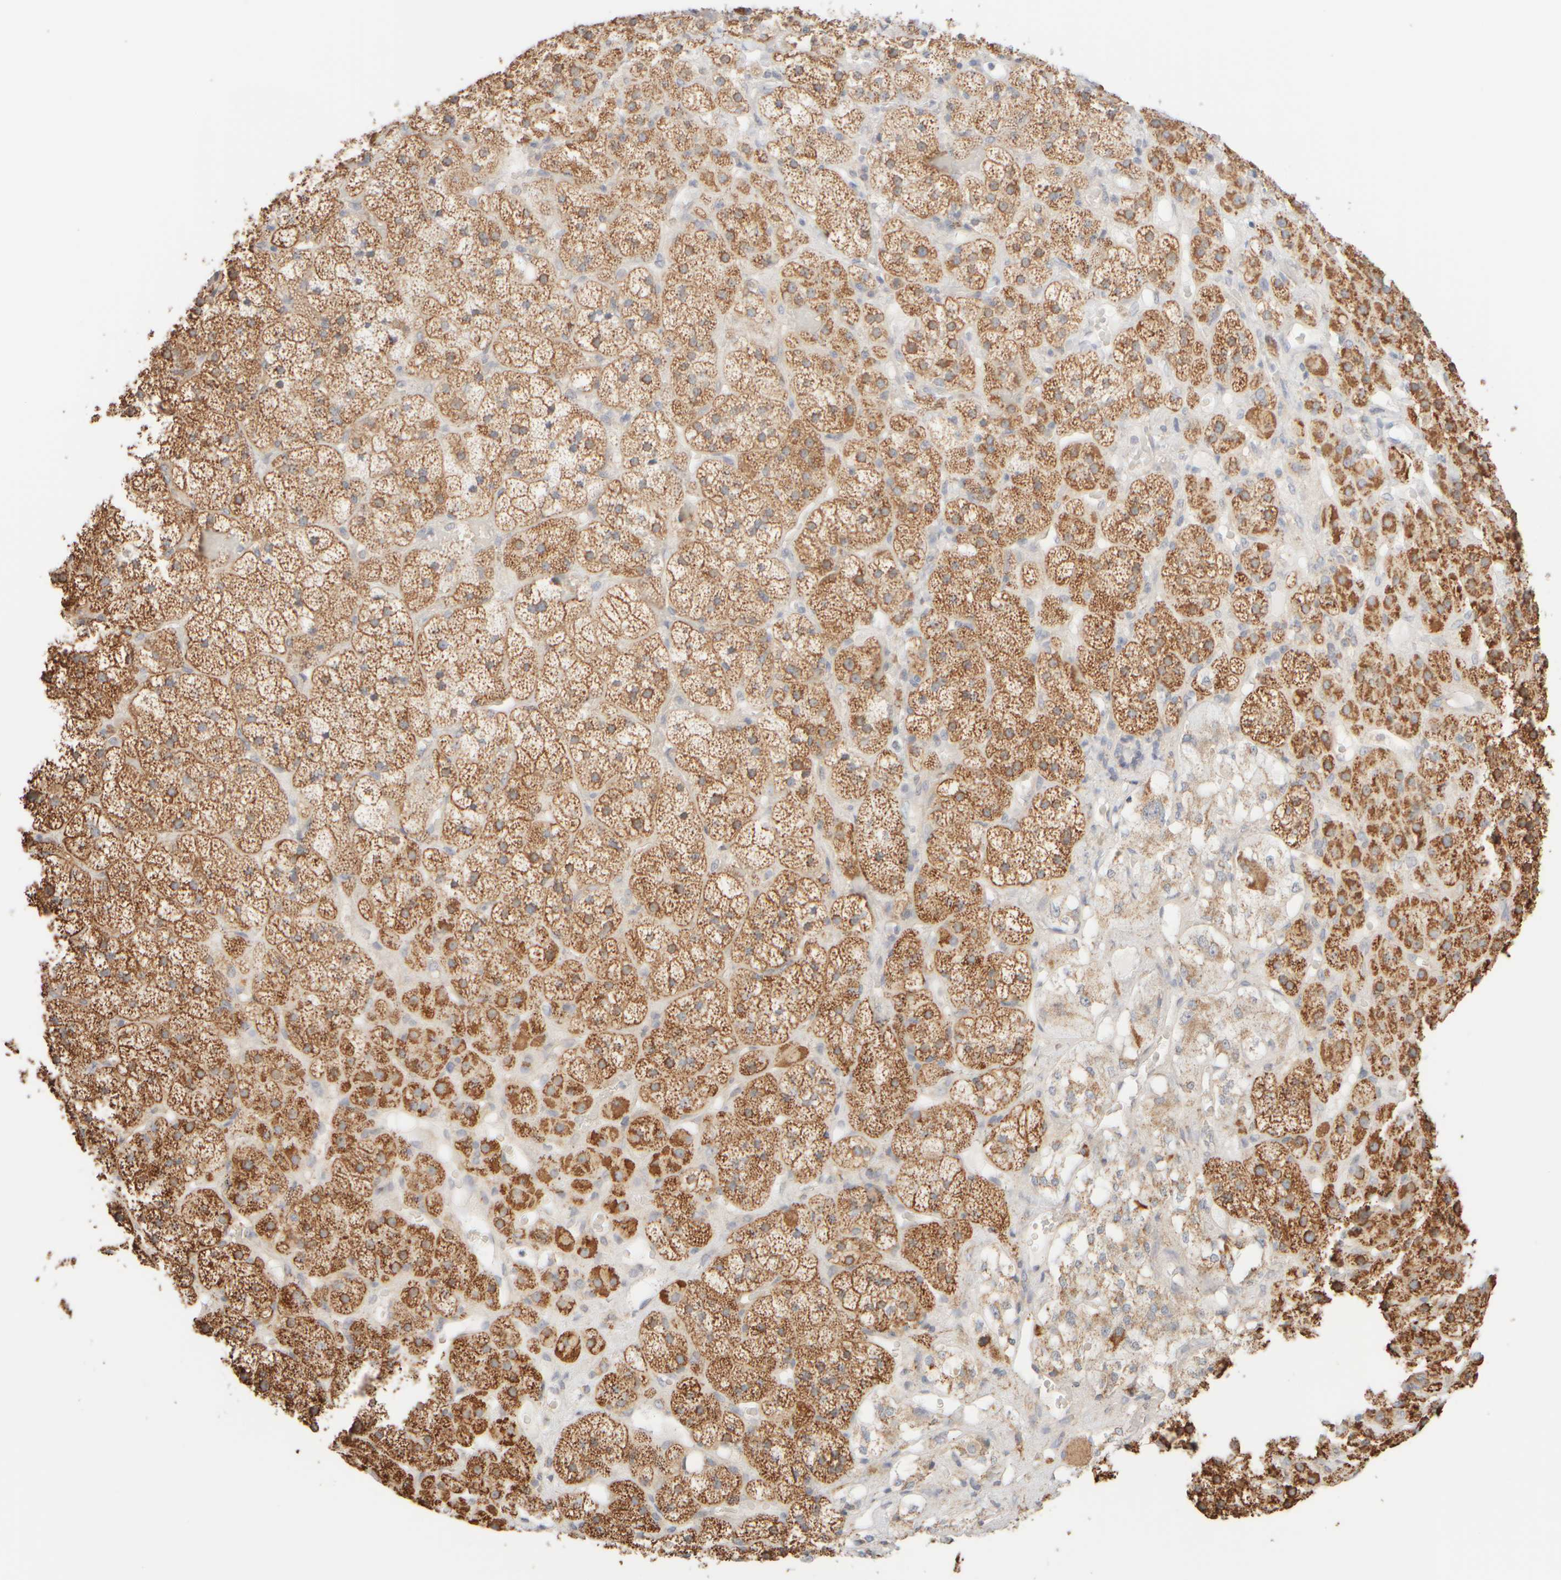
{"staining": {"intensity": "strong", "quantity": ">75%", "location": "cytoplasmic/membranous"}, "tissue": "adrenal gland", "cell_type": "Glandular cells", "image_type": "normal", "snomed": [{"axis": "morphology", "description": "Normal tissue, NOS"}, {"axis": "topography", "description": "Adrenal gland"}], "caption": "Immunohistochemical staining of unremarkable human adrenal gland reveals strong cytoplasmic/membranous protein positivity in about >75% of glandular cells. Nuclei are stained in blue.", "gene": "APBB2", "patient": {"sex": "male", "age": 57}}